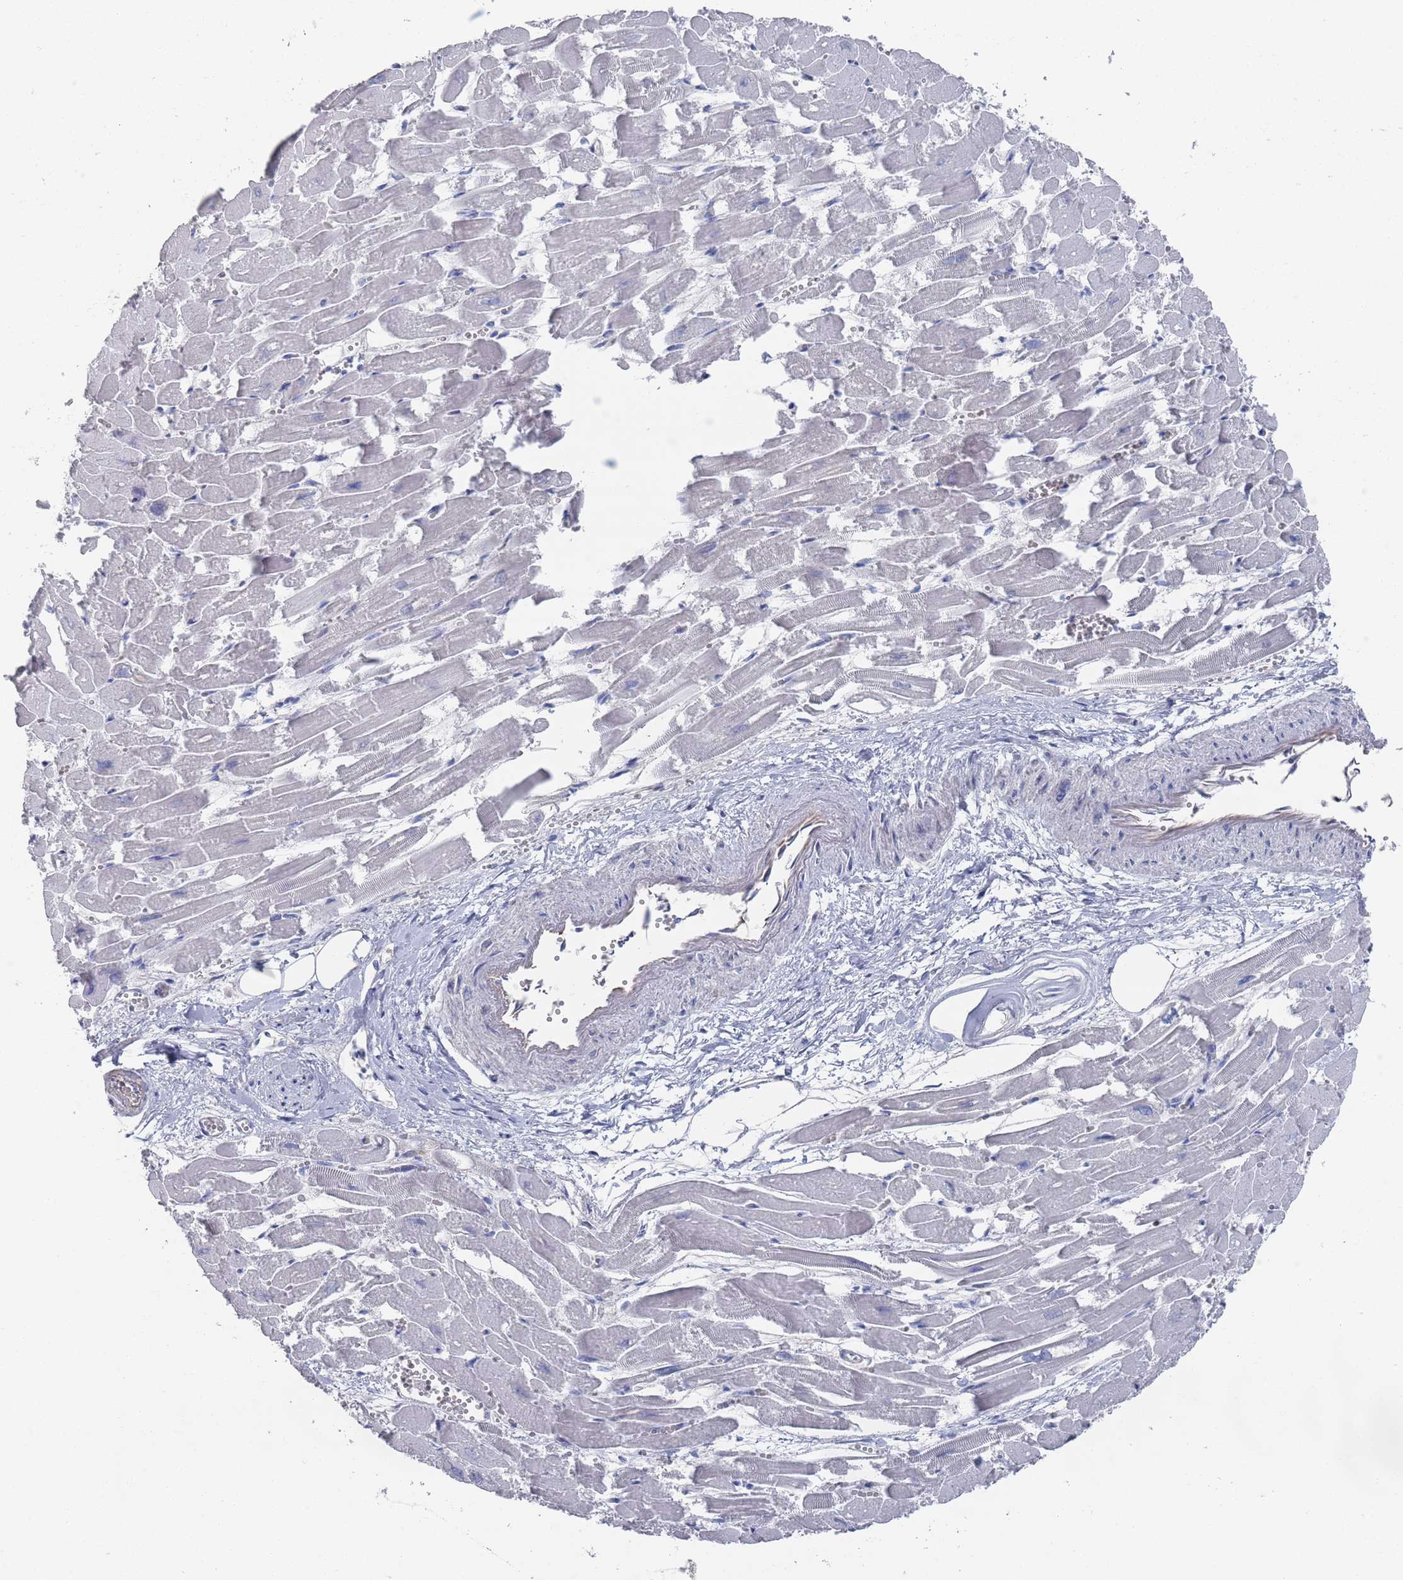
{"staining": {"intensity": "negative", "quantity": "none", "location": "none"}, "tissue": "heart muscle", "cell_type": "Cardiomyocytes", "image_type": "normal", "snomed": [{"axis": "morphology", "description": "Normal tissue, NOS"}, {"axis": "topography", "description": "Heart"}], "caption": "This is an immunohistochemistry histopathology image of unremarkable heart muscle. There is no staining in cardiomyocytes.", "gene": "TMCO3", "patient": {"sex": "male", "age": 54}}